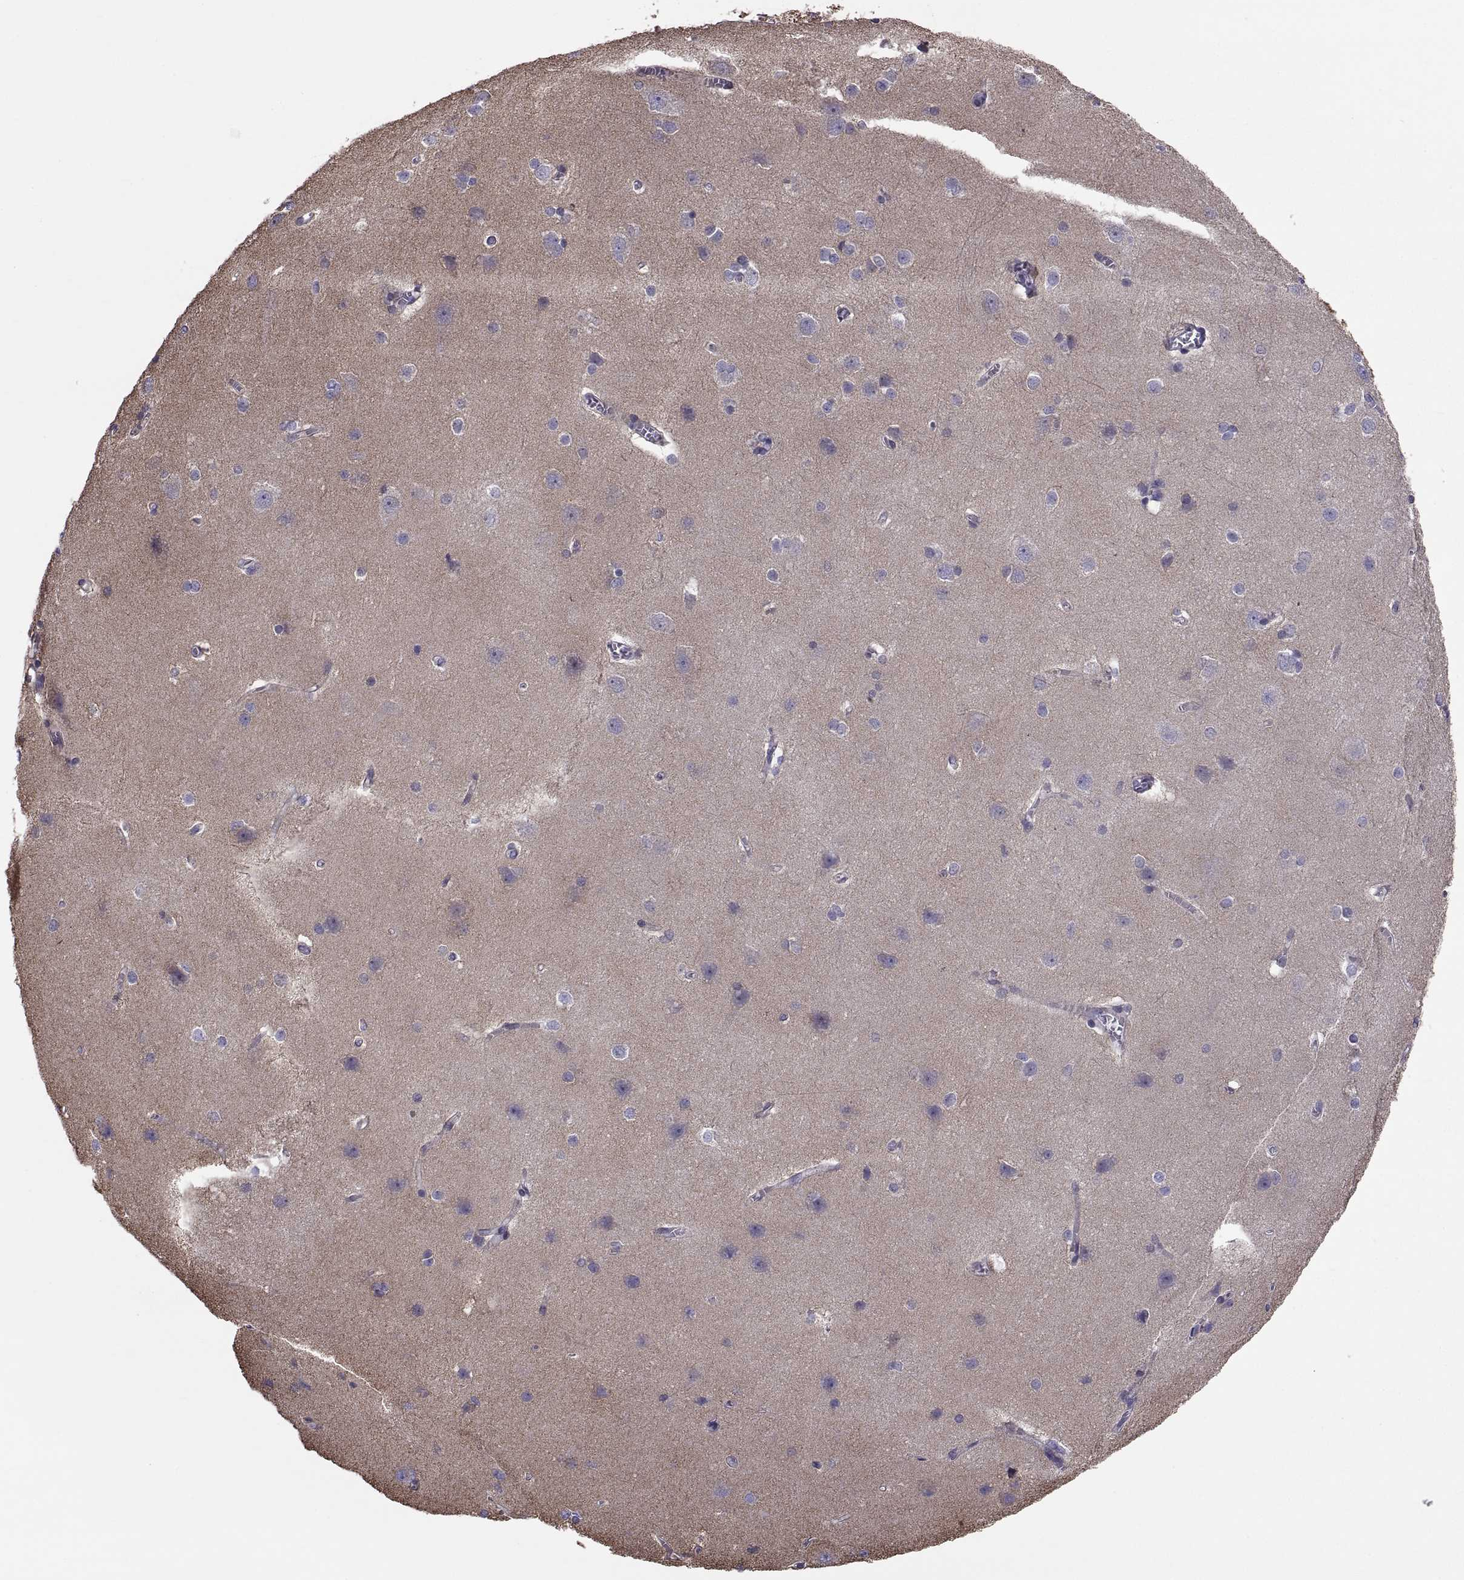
{"staining": {"intensity": "negative", "quantity": "none", "location": "none"}, "tissue": "cerebral cortex", "cell_type": "Endothelial cells", "image_type": "normal", "snomed": [{"axis": "morphology", "description": "Normal tissue, NOS"}, {"axis": "topography", "description": "Cerebral cortex"}], "caption": "An immunohistochemistry (IHC) image of unremarkable cerebral cortex is shown. There is no staining in endothelial cells of cerebral cortex.", "gene": "ANO1", "patient": {"sex": "male", "age": 37}}